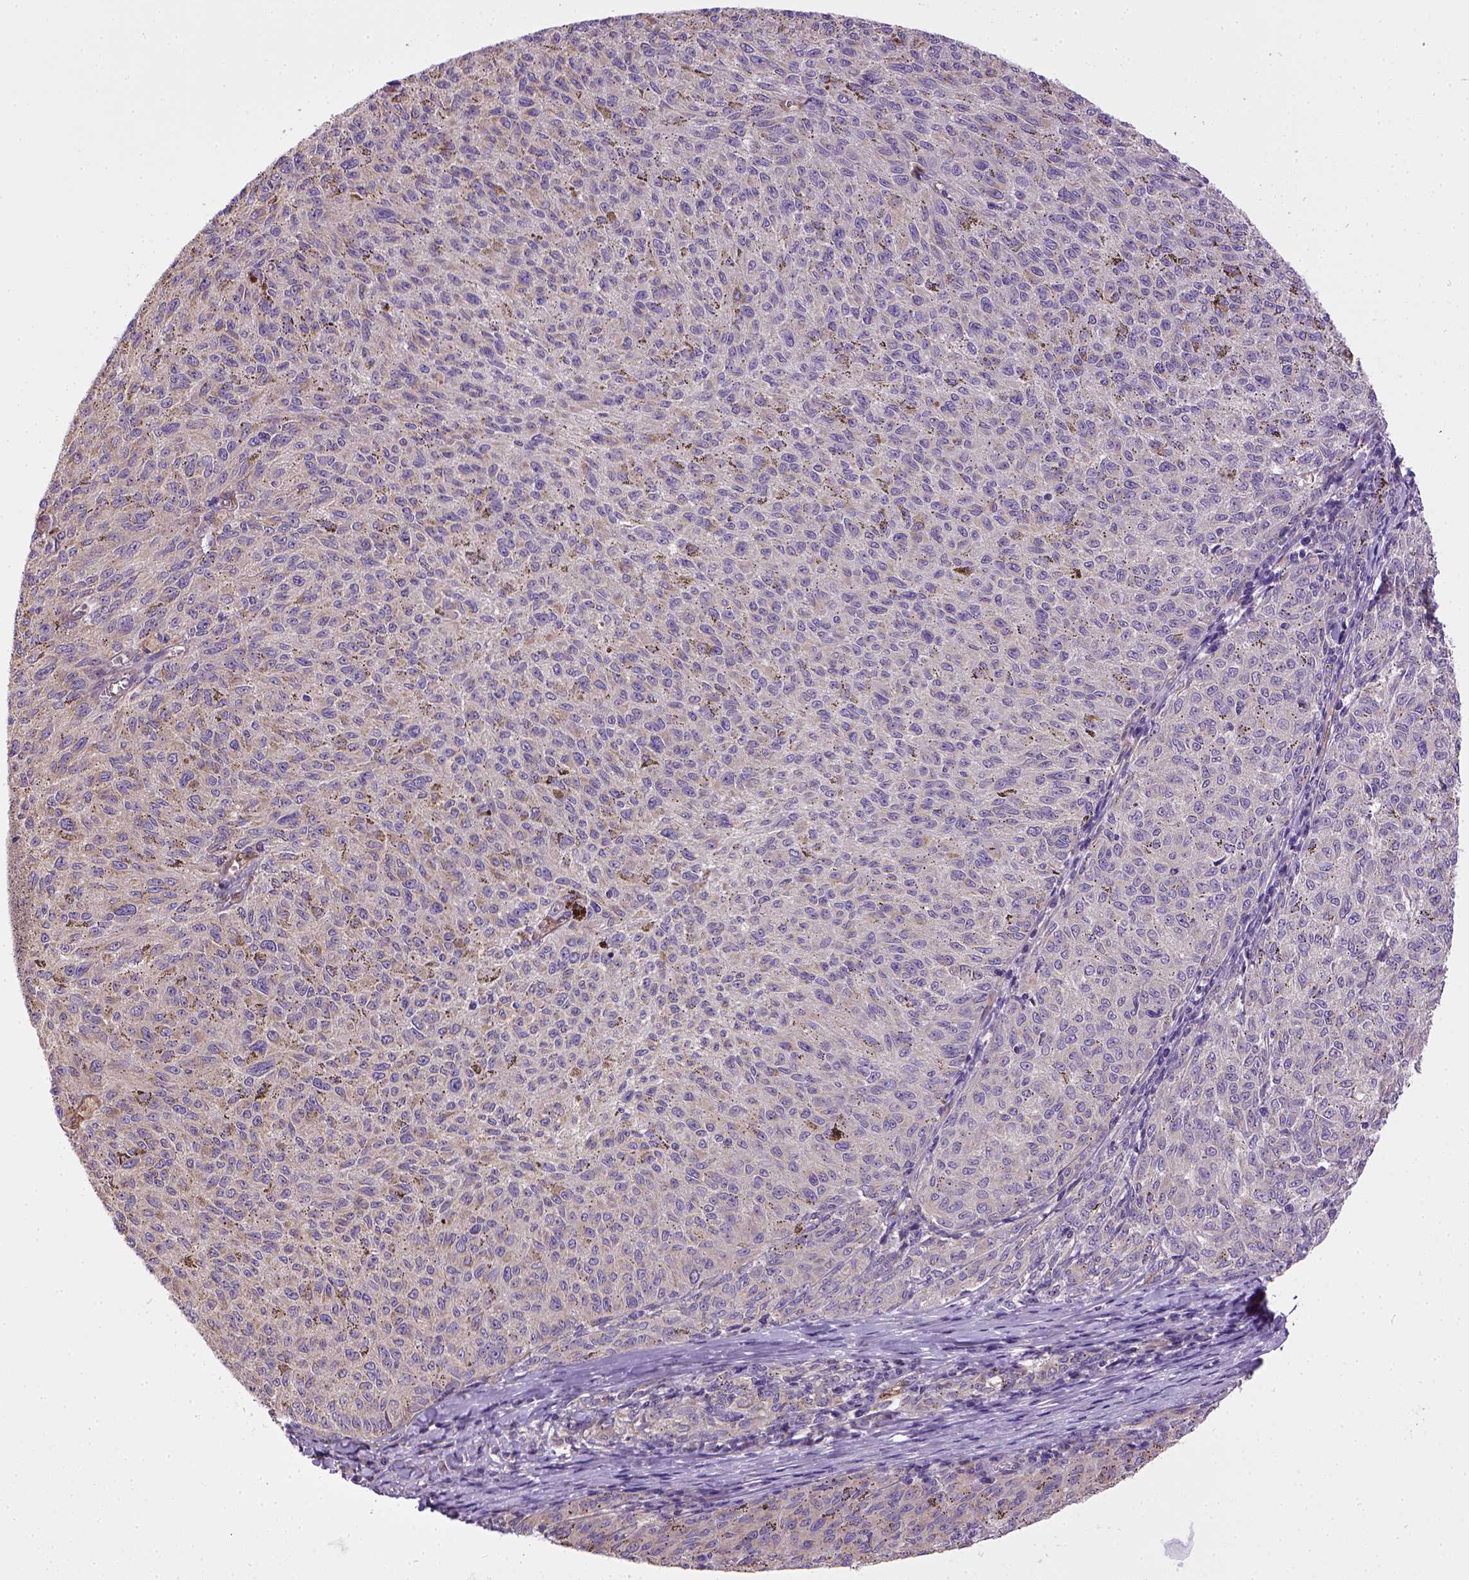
{"staining": {"intensity": "negative", "quantity": "none", "location": "none"}, "tissue": "melanoma", "cell_type": "Tumor cells", "image_type": "cancer", "snomed": [{"axis": "morphology", "description": "Malignant melanoma, NOS"}, {"axis": "topography", "description": "Skin"}], "caption": "High magnification brightfield microscopy of melanoma stained with DAB (3,3'-diaminobenzidine) (brown) and counterstained with hematoxylin (blue): tumor cells show no significant staining. (Immunohistochemistry (ihc), brightfield microscopy, high magnification).", "gene": "ENG", "patient": {"sex": "female", "age": 72}}